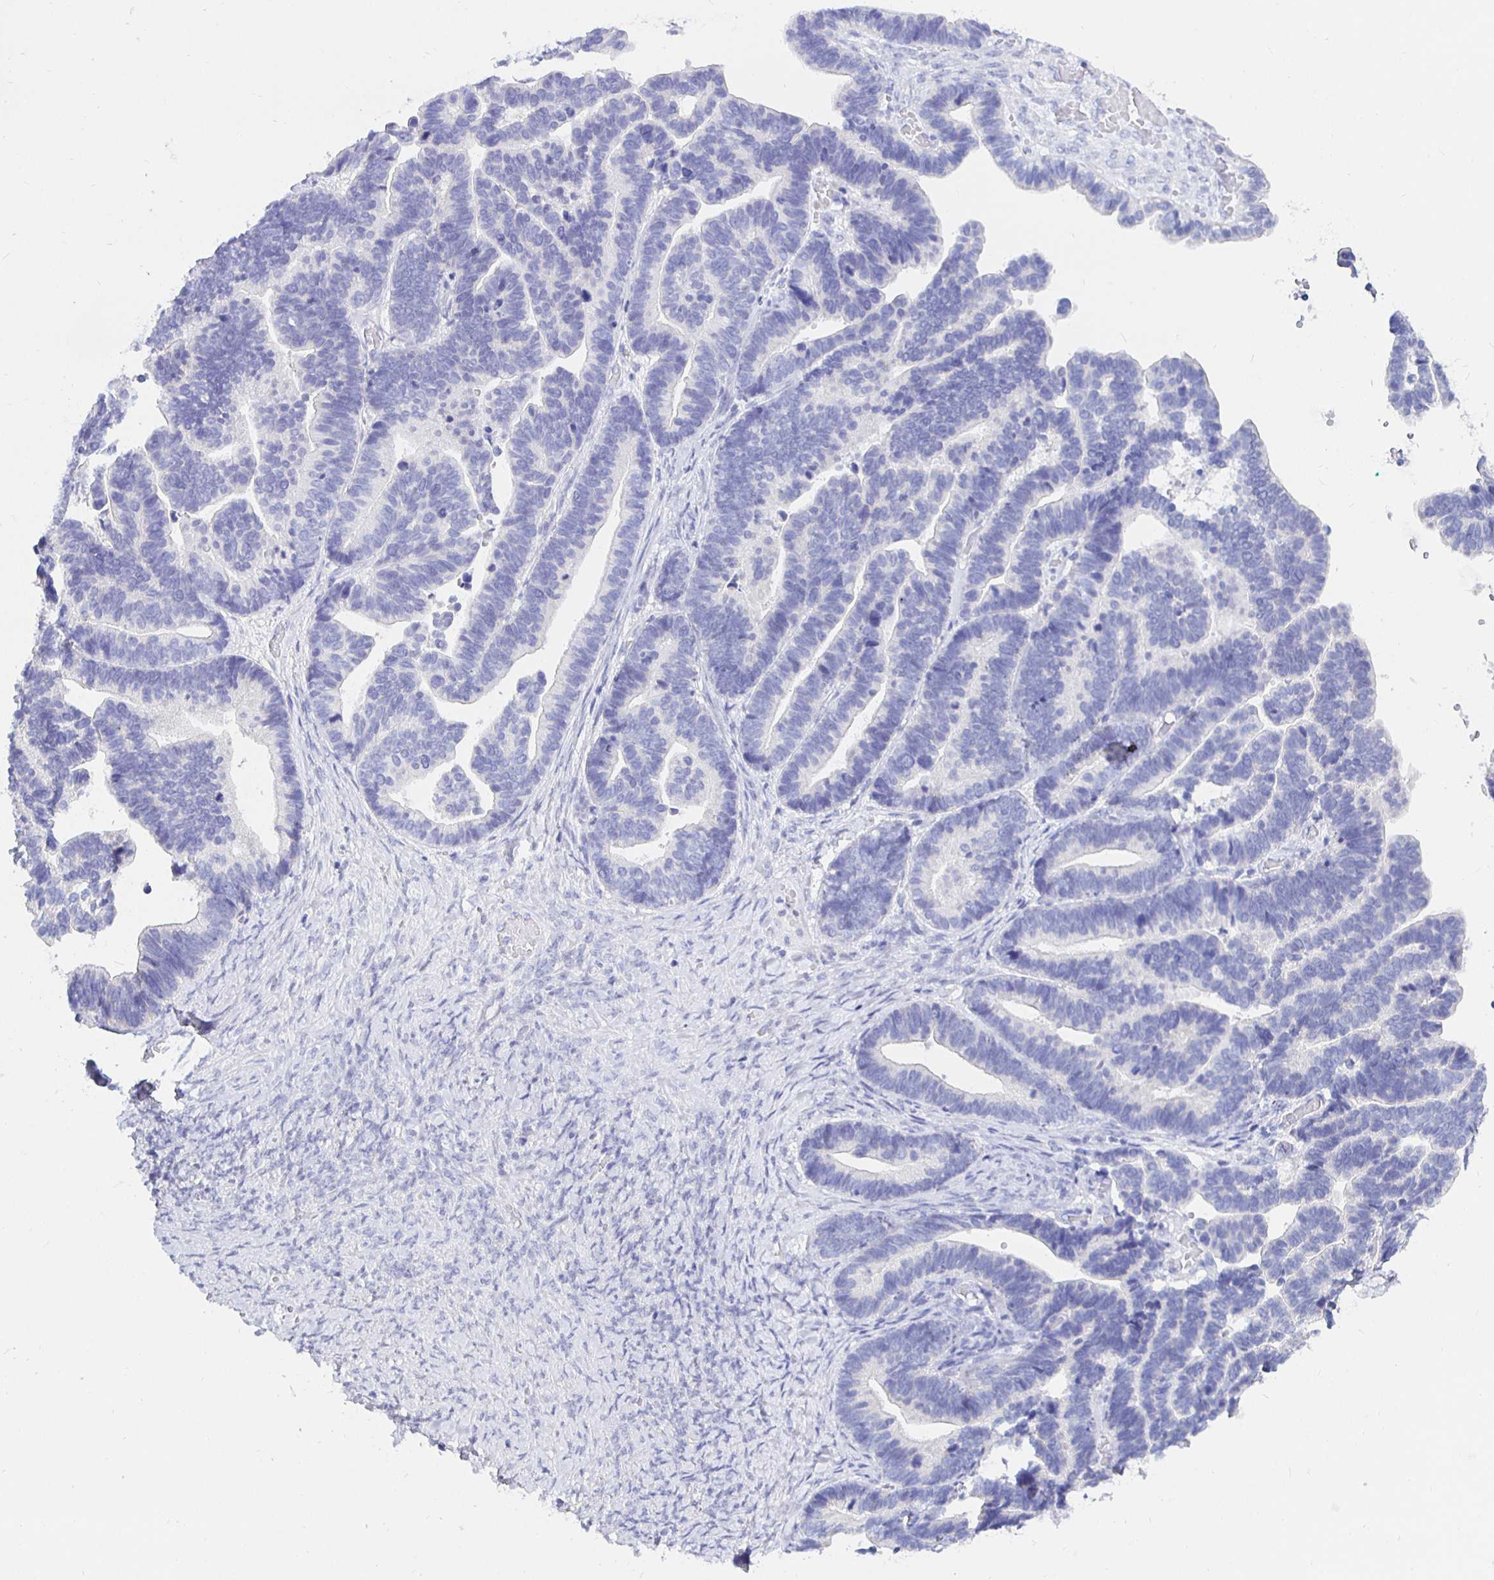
{"staining": {"intensity": "negative", "quantity": "none", "location": "none"}, "tissue": "ovarian cancer", "cell_type": "Tumor cells", "image_type": "cancer", "snomed": [{"axis": "morphology", "description": "Cystadenocarcinoma, serous, NOS"}, {"axis": "topography", "description": "Ovary"}], "caption": "Micrograph shows no significant protein staining in tumor cells of serous cystadenocarcinoma (ovarian).", "gene": "UMOD", "patient": {"sex": "female", "age": 56}}